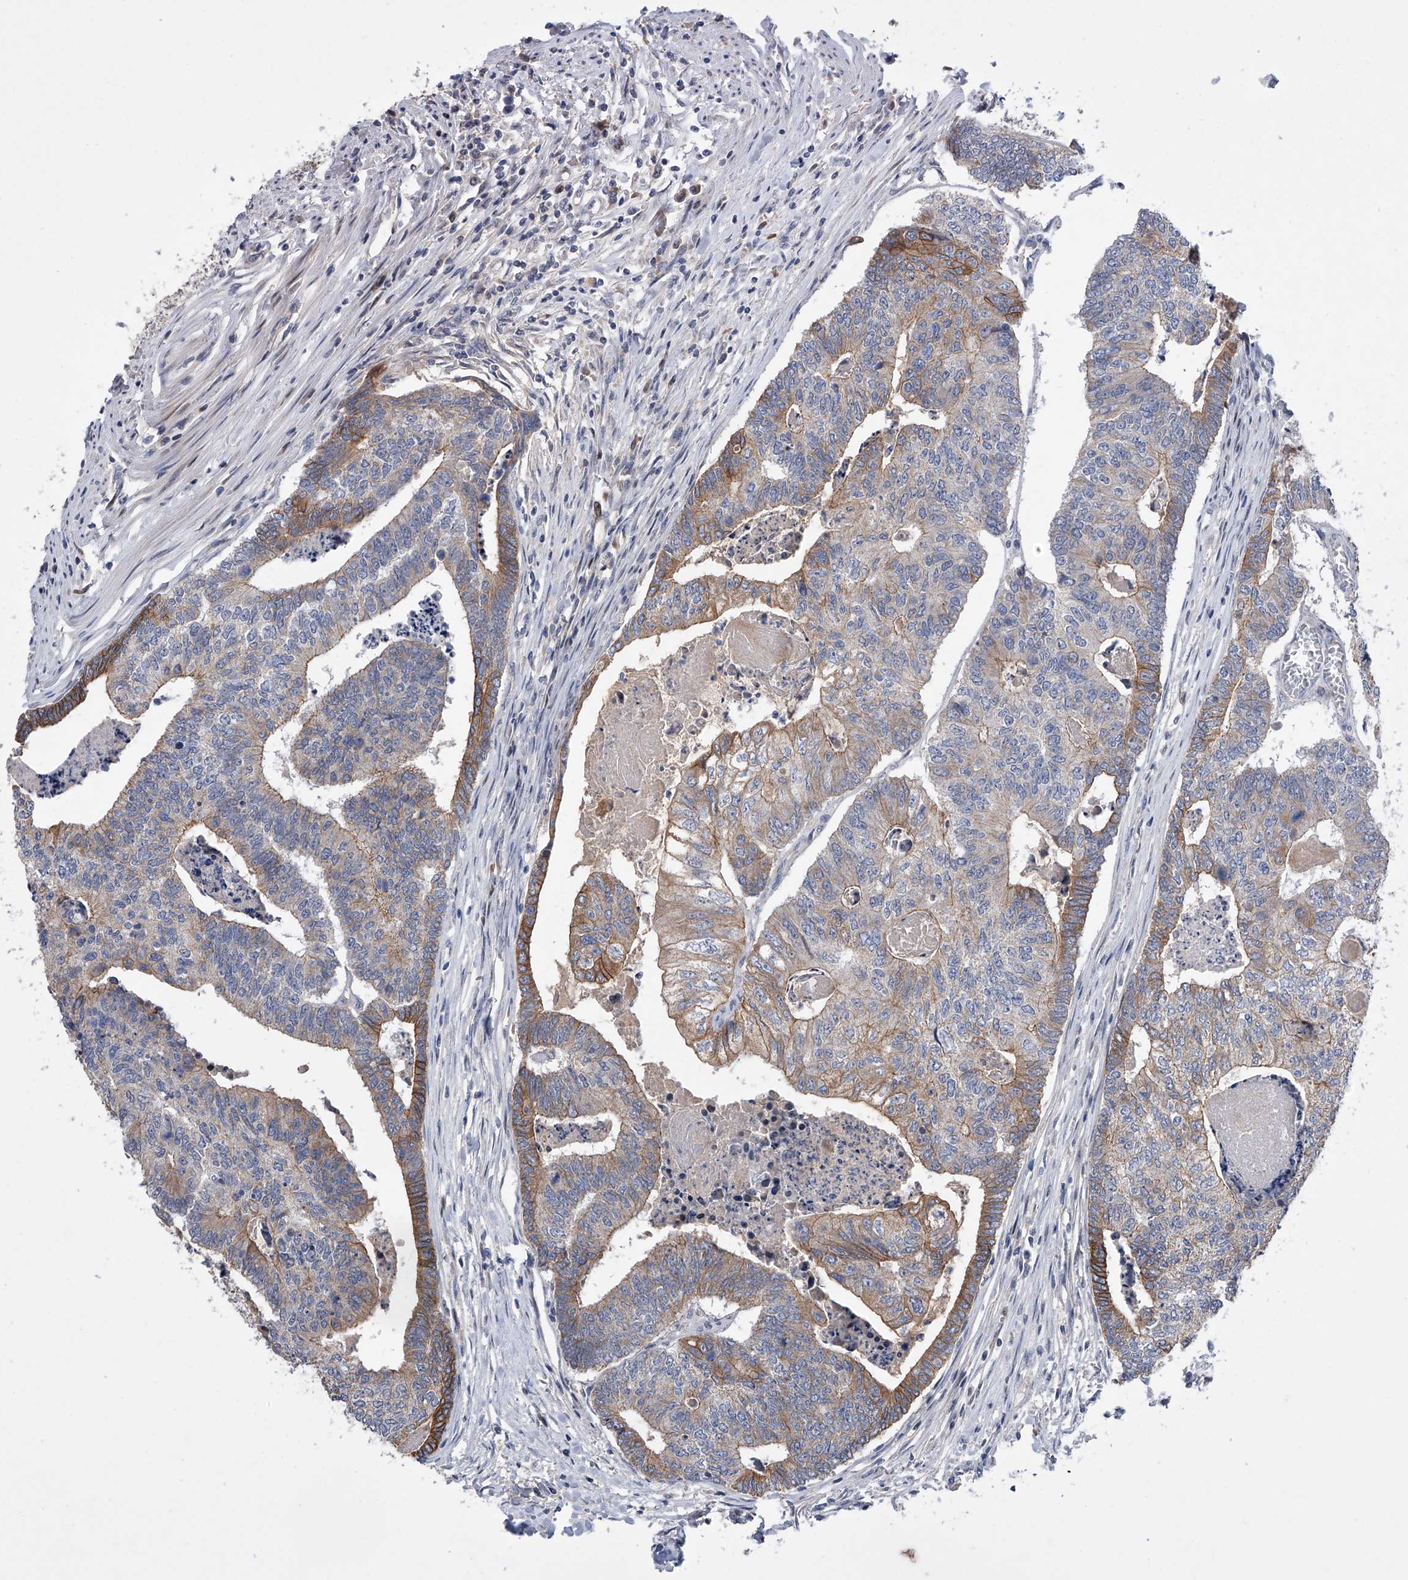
{"staining": {"intensity": "strong", "quantity": "<25%", "location": "cytoplasmic/membranous"}, "tissue": "colorectal cancer", "cell_type": "Tumor cells", "image_type": "cancer", "snomed": [{"axis": "morphology", "description": "Adenocarcinoma, NOS"}, {"axis": "topography", "description": "Colon"}], "caption": "Human adenocarcinoma (colorectal) stained with a protein marker shows strong staining in tumor cells.", "gene": "CDH12", "patient": {"sex": "female", "age": 67}}